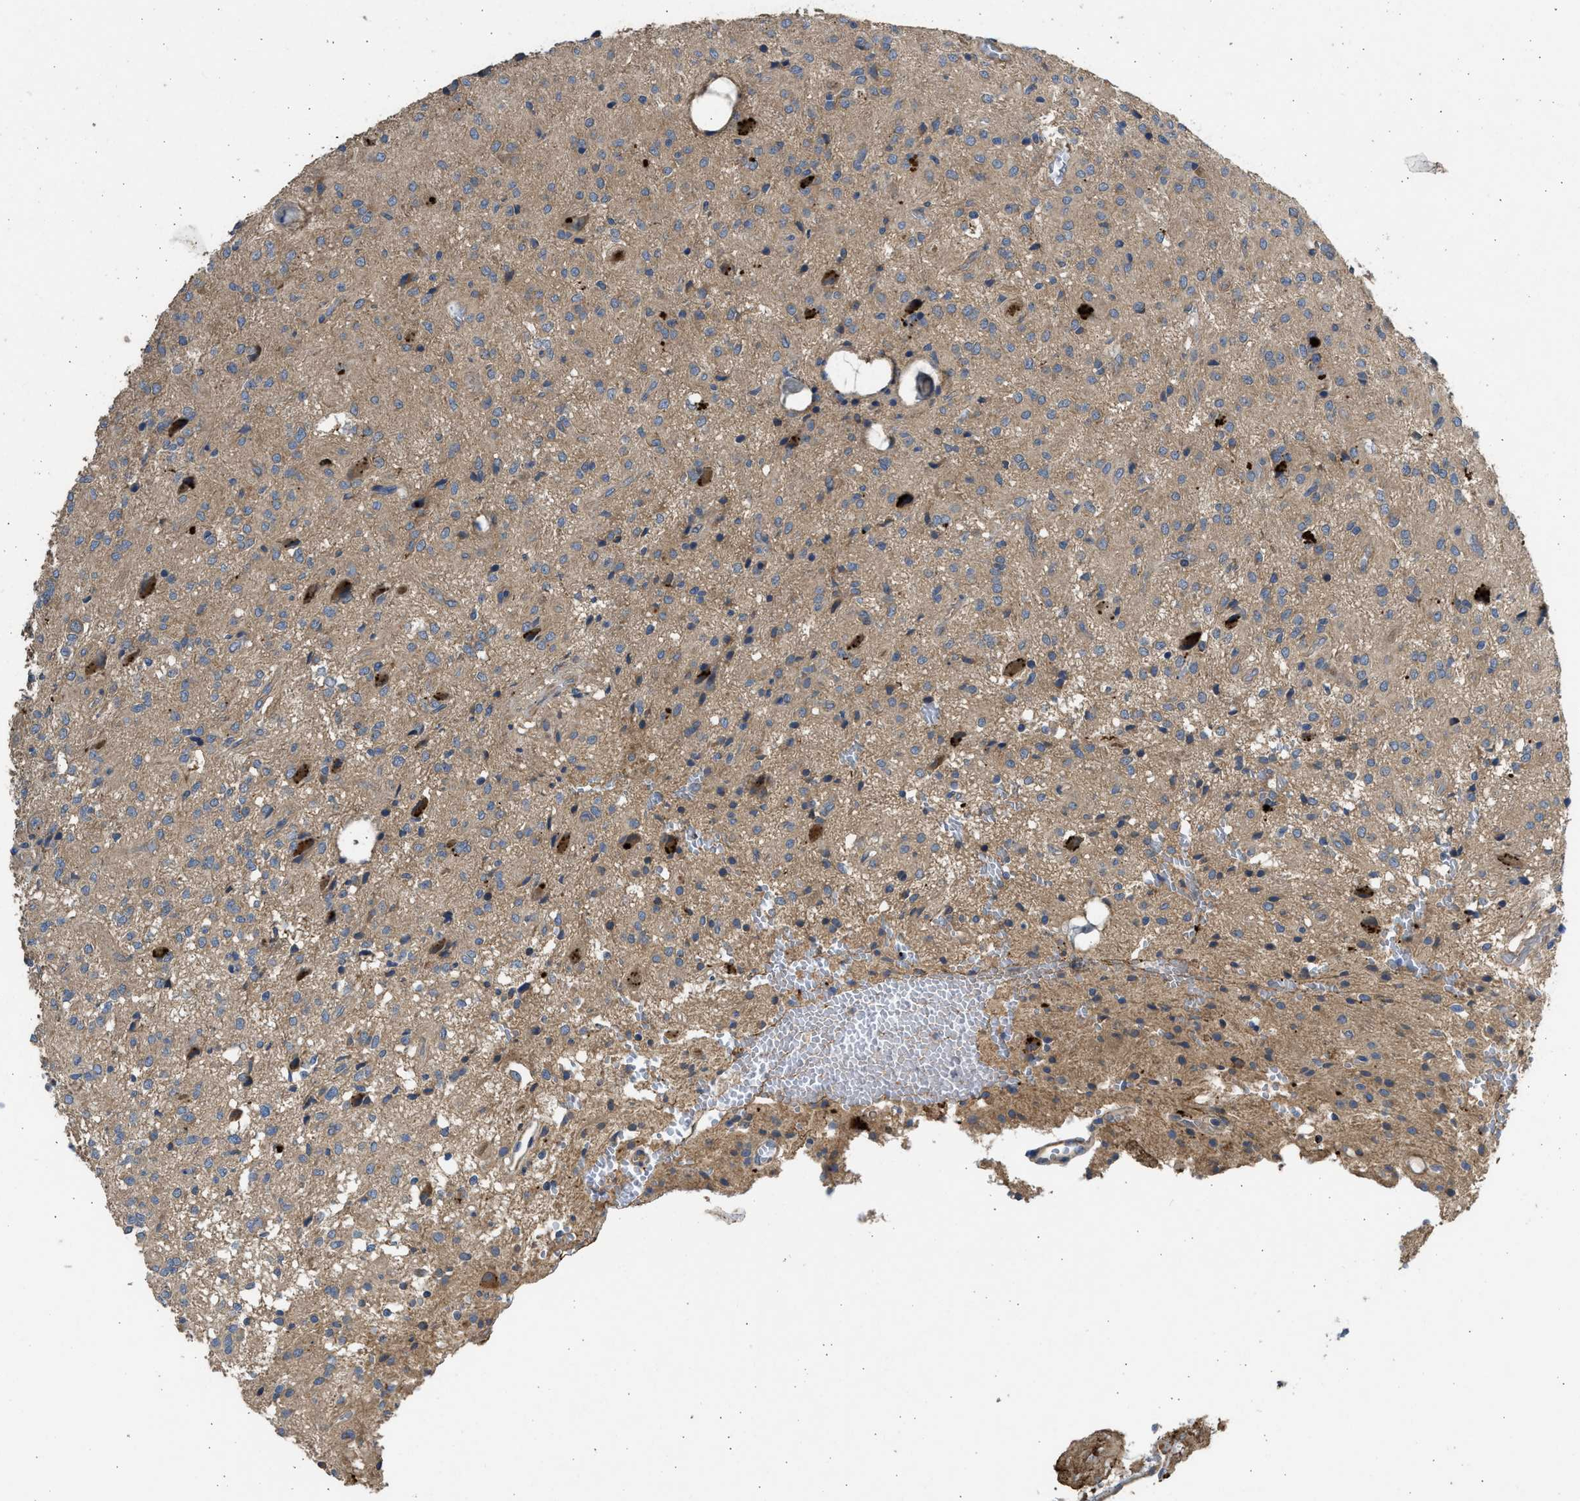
{"staining": {"intensity": "weak", "quantity": ">75%", "location": "cytoplasmic/membranous"}, "tissue": "glioma", "cell_type": "Tumor cells", "image_type": "cancer", "snomed": [{"axis": "morphology", "description": "Glioma, malignant, High grade"}, {"axis": "topography", "description": "Brain"}], "caption": "Immunohistochemical staining of human glioma reveals weak cytoplasmic/membranous protein staining in about >75% of tumor cells.", "gene": "CSRNP2", "patient": {"sex": "female", "age": 59}}